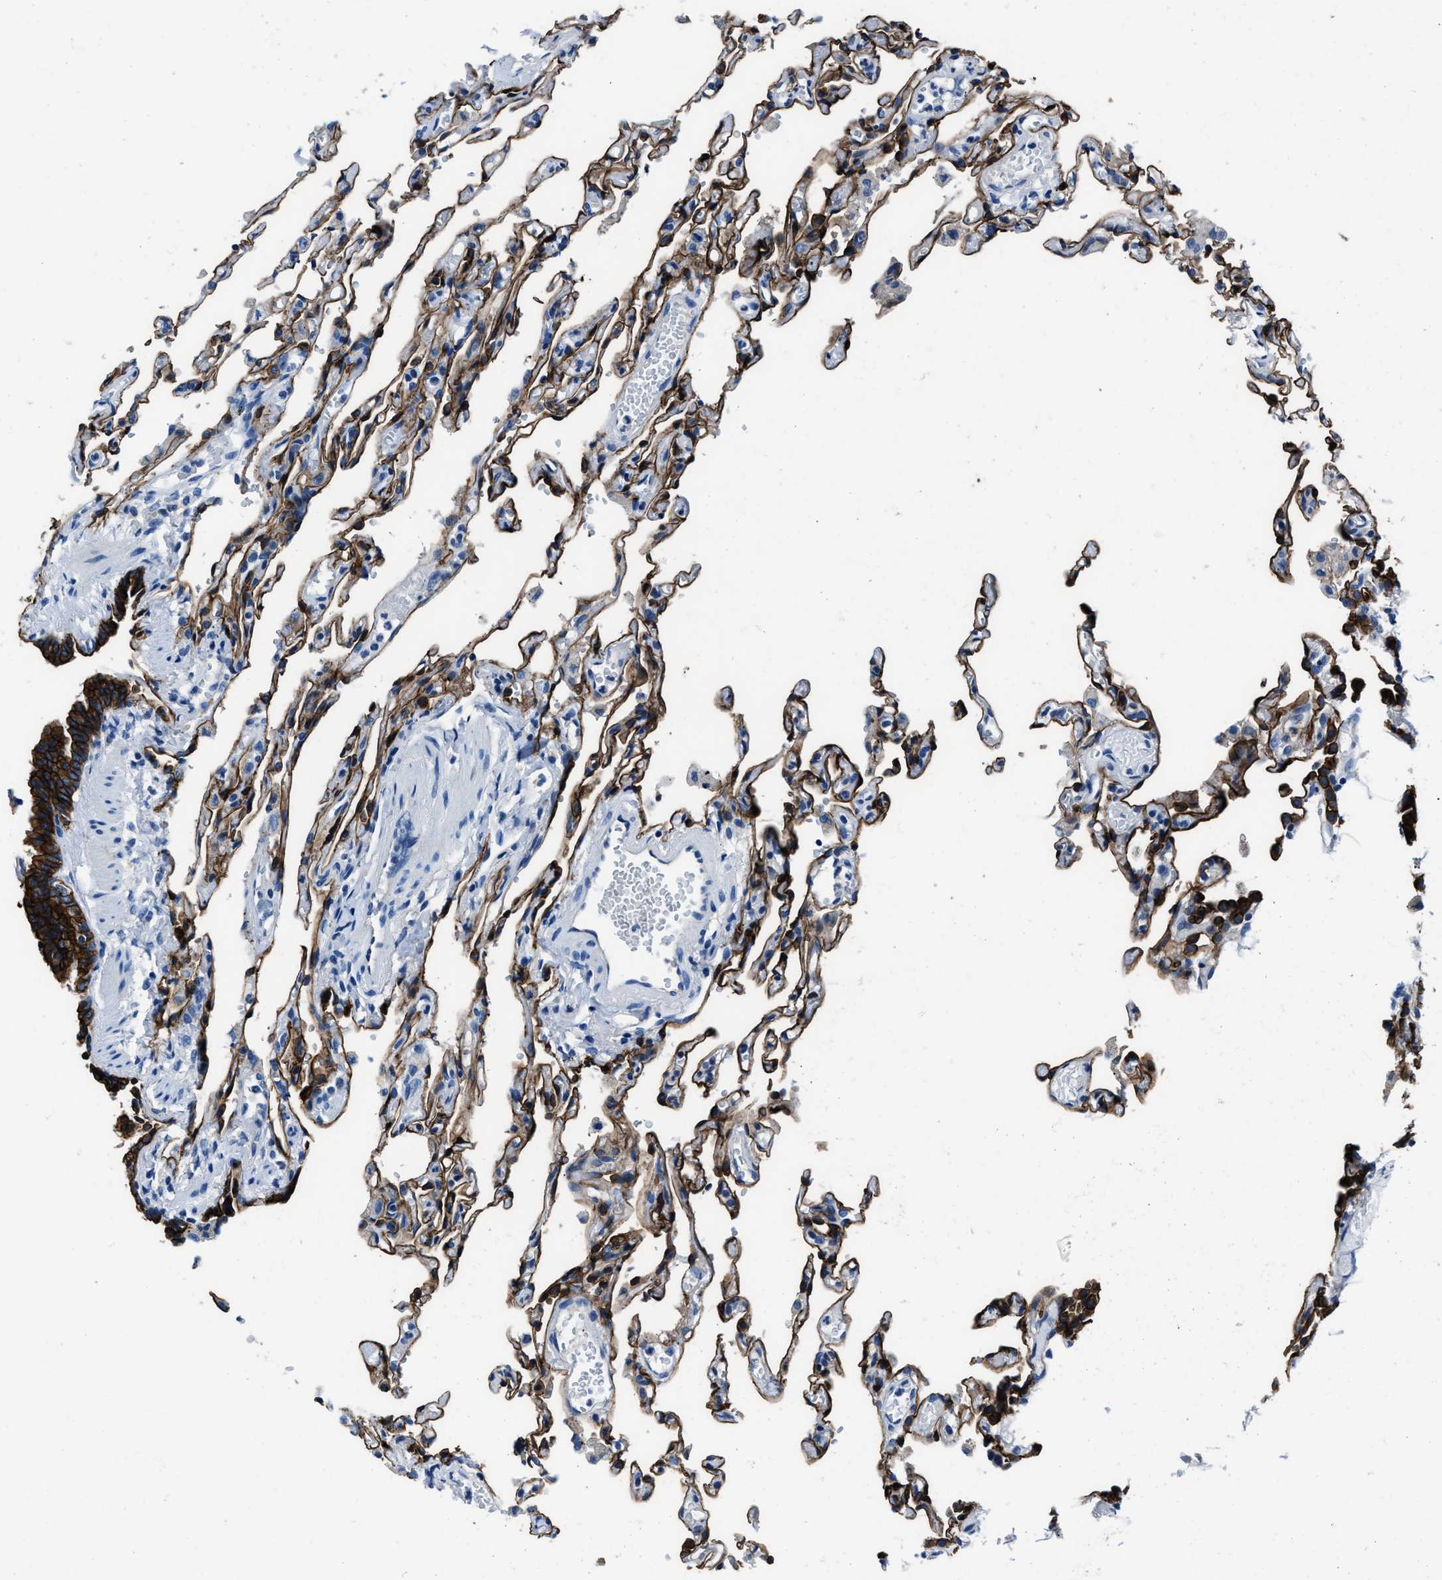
{"staining": {"intensity": "strong", "quantity": ">75%", "location": "cytoplasmic/membranous"}, "tissue": "lung", "cell_type": "Alveolar cells", "image_type": "normal", "snomed": [{"axis": "morphology", "description": "Normal tissue, NOS"}, {"axis": "topography", "description": "Lung"}], "caption": "About >75% of alveolar cells in normal human lung reveal strong cytoplasmic/membranous protein staining as visualized by brown immunohistochemical staining.", "gene": "LMO7", "patient": {"sex": "male", "age": 21}}